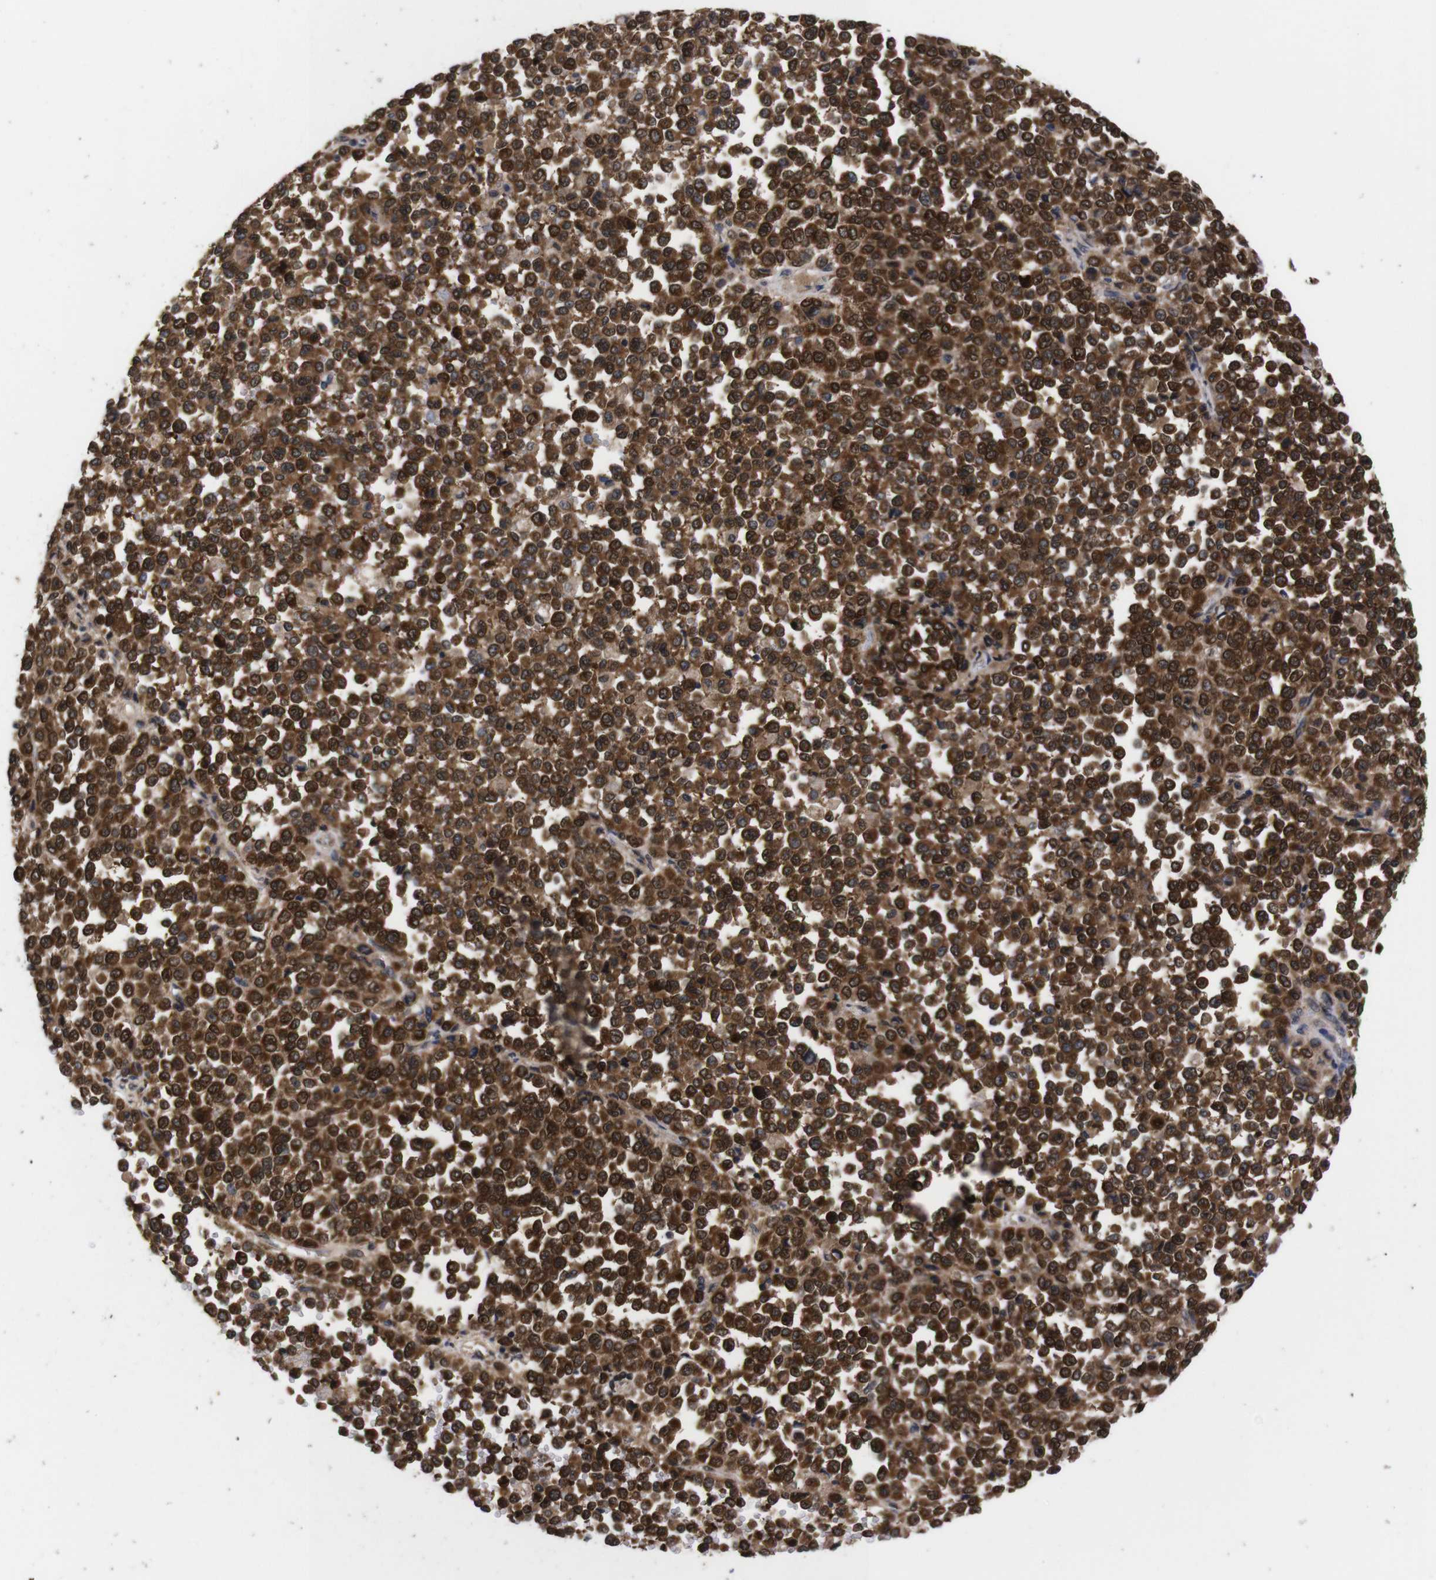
{"staining": {"intensity": "strong", "quantity": ">75%", "location": "cytoplasmic/membranous,nuclear"}, "tissue": "melanoma", "cell_type": "Tumor cells", "image_type": "cancer", "snomed": [{"axis": "morphology", "description": "Malignant melanoma, Metastatic site"}, {"axis": "topography", "description": "Pancreas"}], "caption": "Immunohistochemical staining of human malignant melanoma (metastatic site) displays high levels of strong cytoplasmic/membranous and nuclear staining in approximately >75% of tumor cells. Nuclei are stained in blue.", "gene": "UBQLN2", "patient": {"sex": "female", "age": 30}}